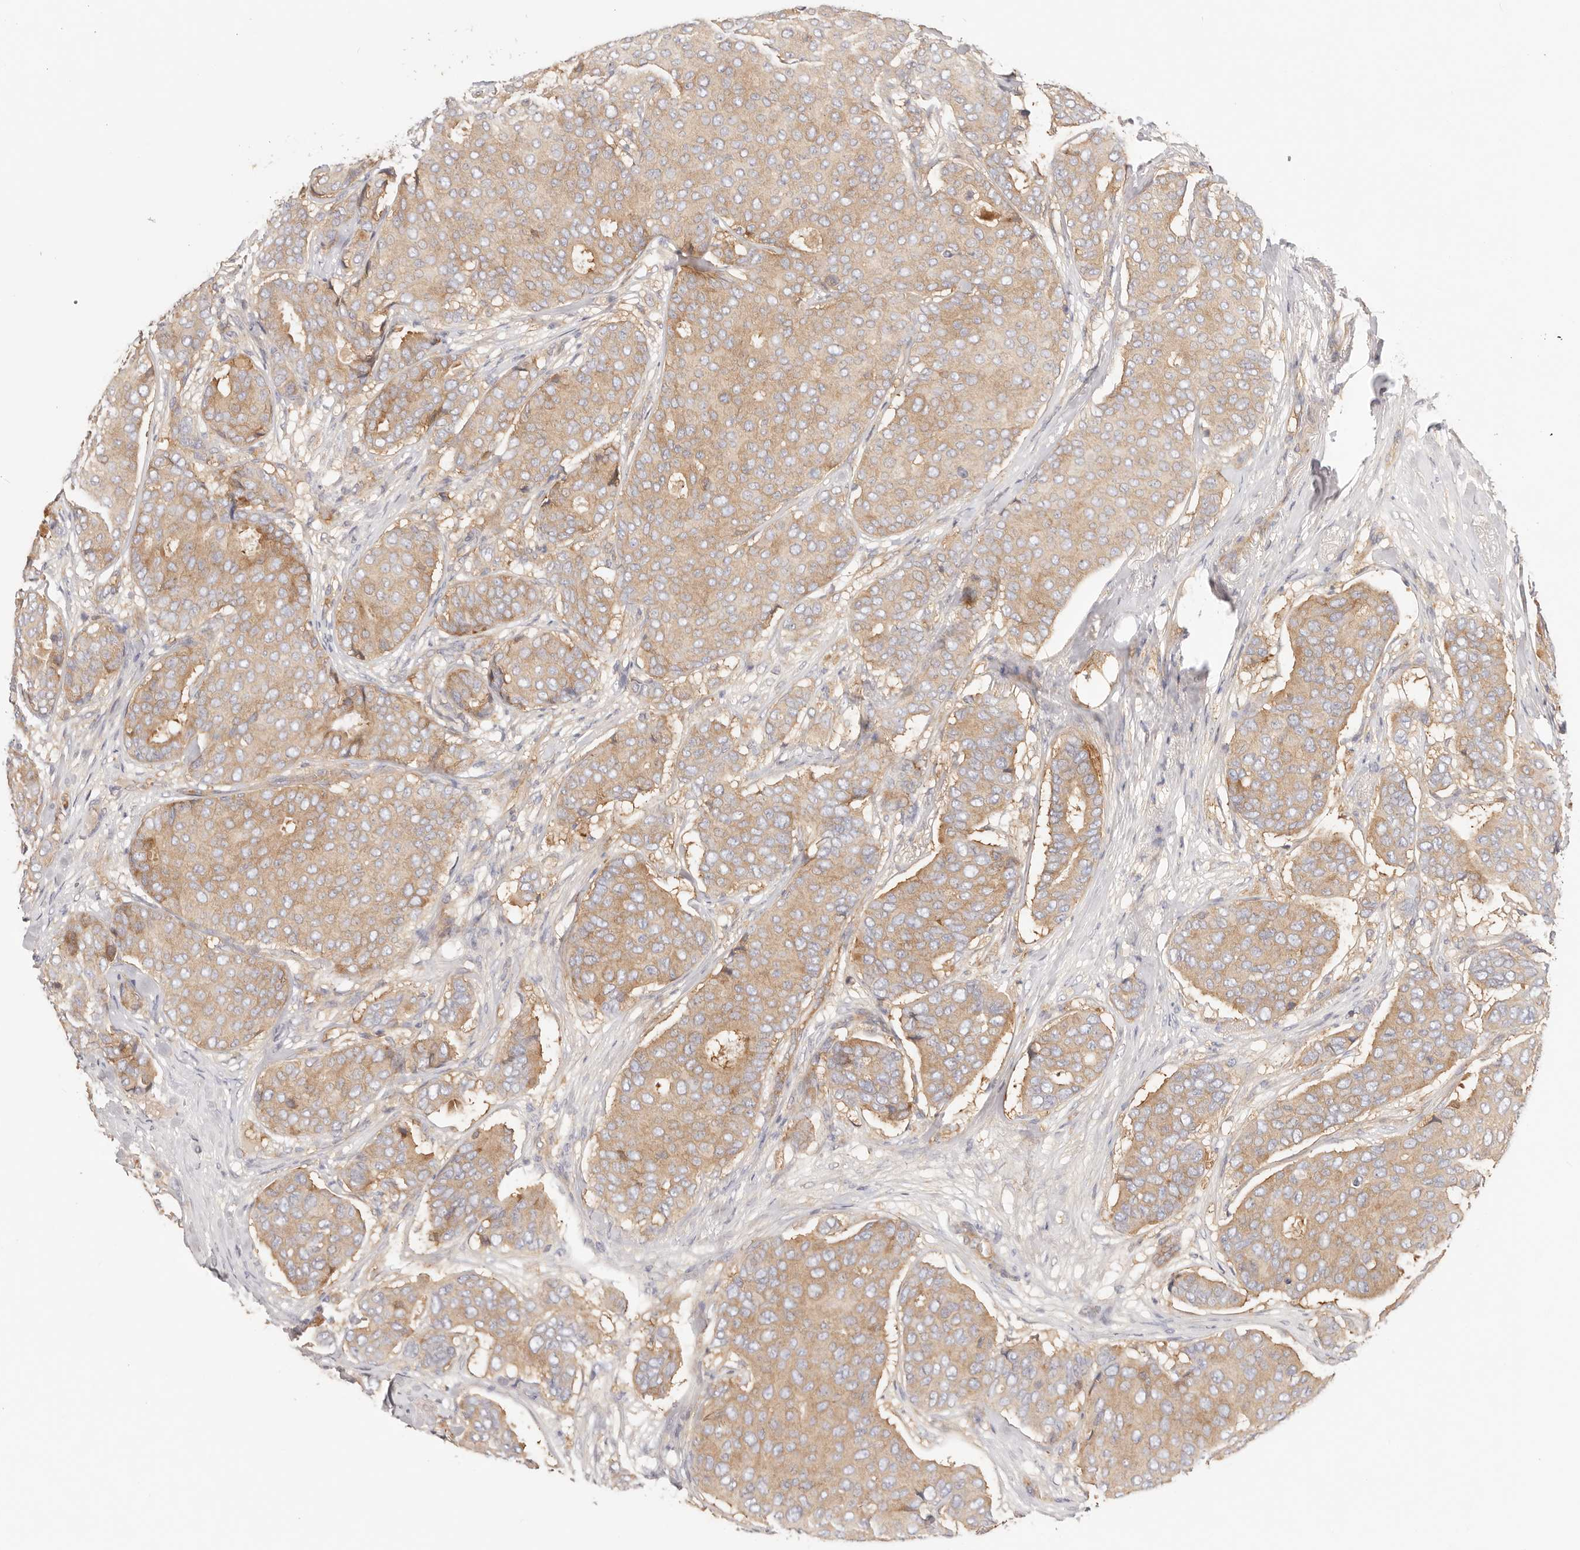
{"staining": {"intensity": "moderate", "quantity": ">75%", "location": "cytoplasmic/membranous"}, "tissue": "breast cancer", "cell_type": "Tumor cells", "image_type": "cancer", "snomed": [{"axis": "morphology", "description": "Duct carcinoma"}, {"axis": "topography", "description": "Breast"}], "caption": "IHC of human breast cancer demonstrates medium levels of moderate cytoplasmic/membranous staining in approximately >75% of tumor cells.", "gene": "KCMF1", "patient": {"sex": "female", "age": 75}}